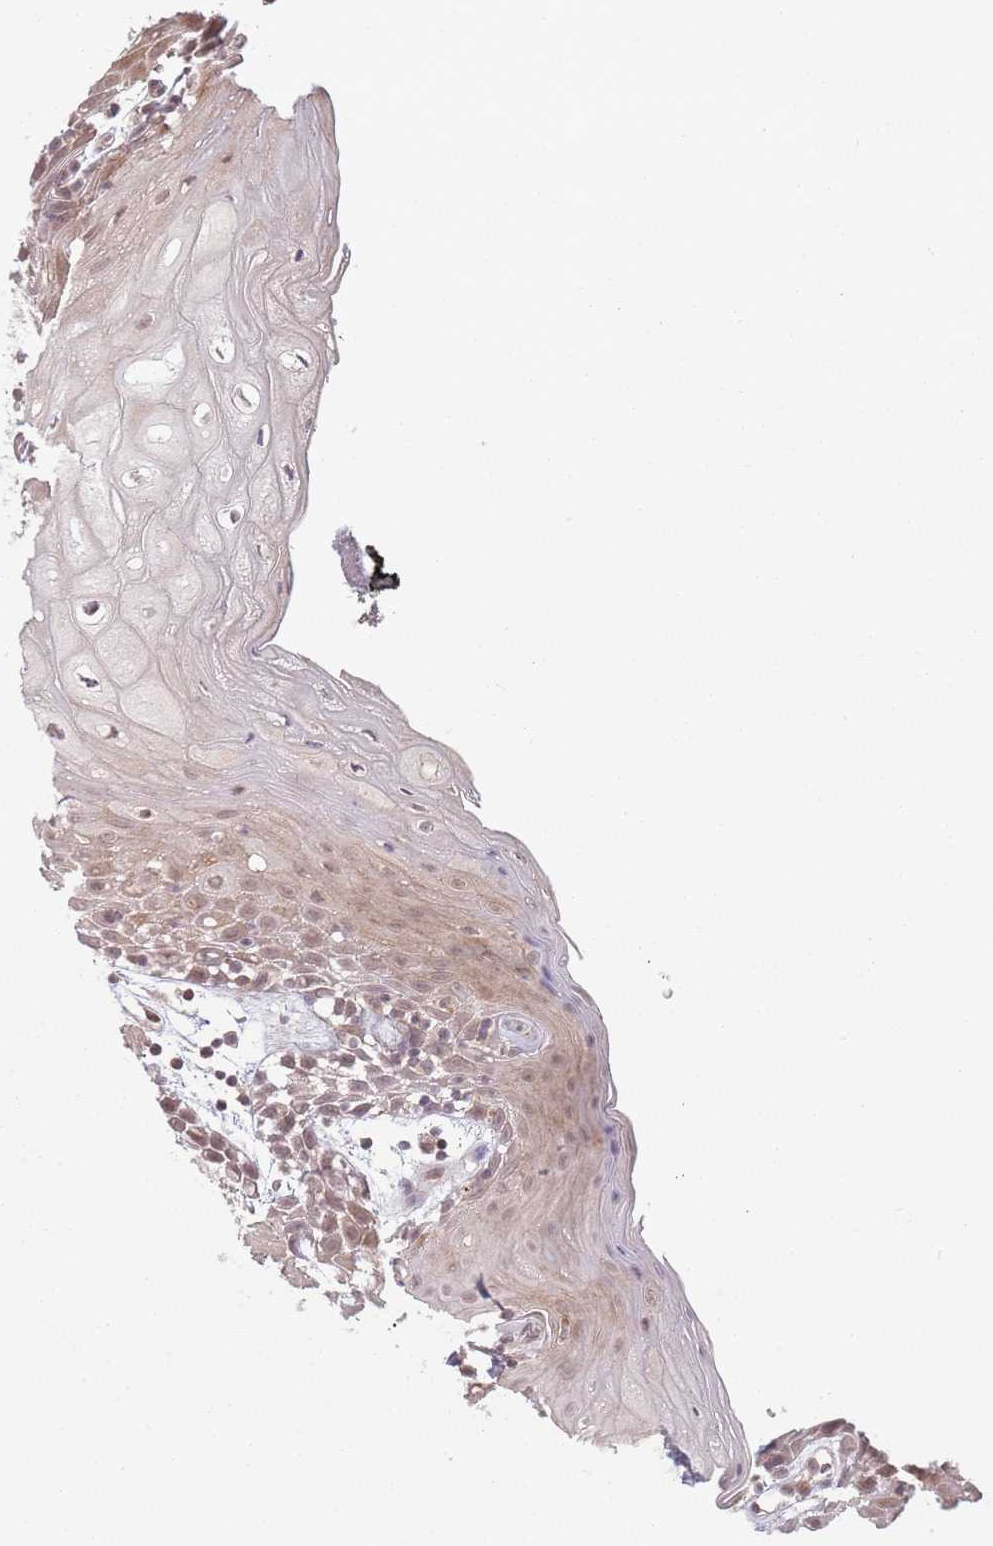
{"staining": {"intensity": "weak", "quantity": "25%-75%", "location": "cytoplasmic/membranous,nuclear"}, "tissue": "oral mucosa", "cell_type": "Squamous epithelial cells", "image_type": "normal", "snomed": [{"axis": "morphology", "description": "Normal tissue, NOS"}, {"axis": "topography", "description": "Oral tissue"}, {"axis": "topography", "description": "Tounge, NOS"}], "caption": "Weak cytoplasmic/membranous,nuclear protein positivity is appreciated in approximately 25%-75% of squamous epithelial cells in oral mucosa. The staining was performed using DAB to visualize the protein expression in brown, while the nuclei were stained in blue with hematoxylin (Magnification: 20x).", "gene": "CCDC154", "patient": {"sex": "female", "age": 59}}